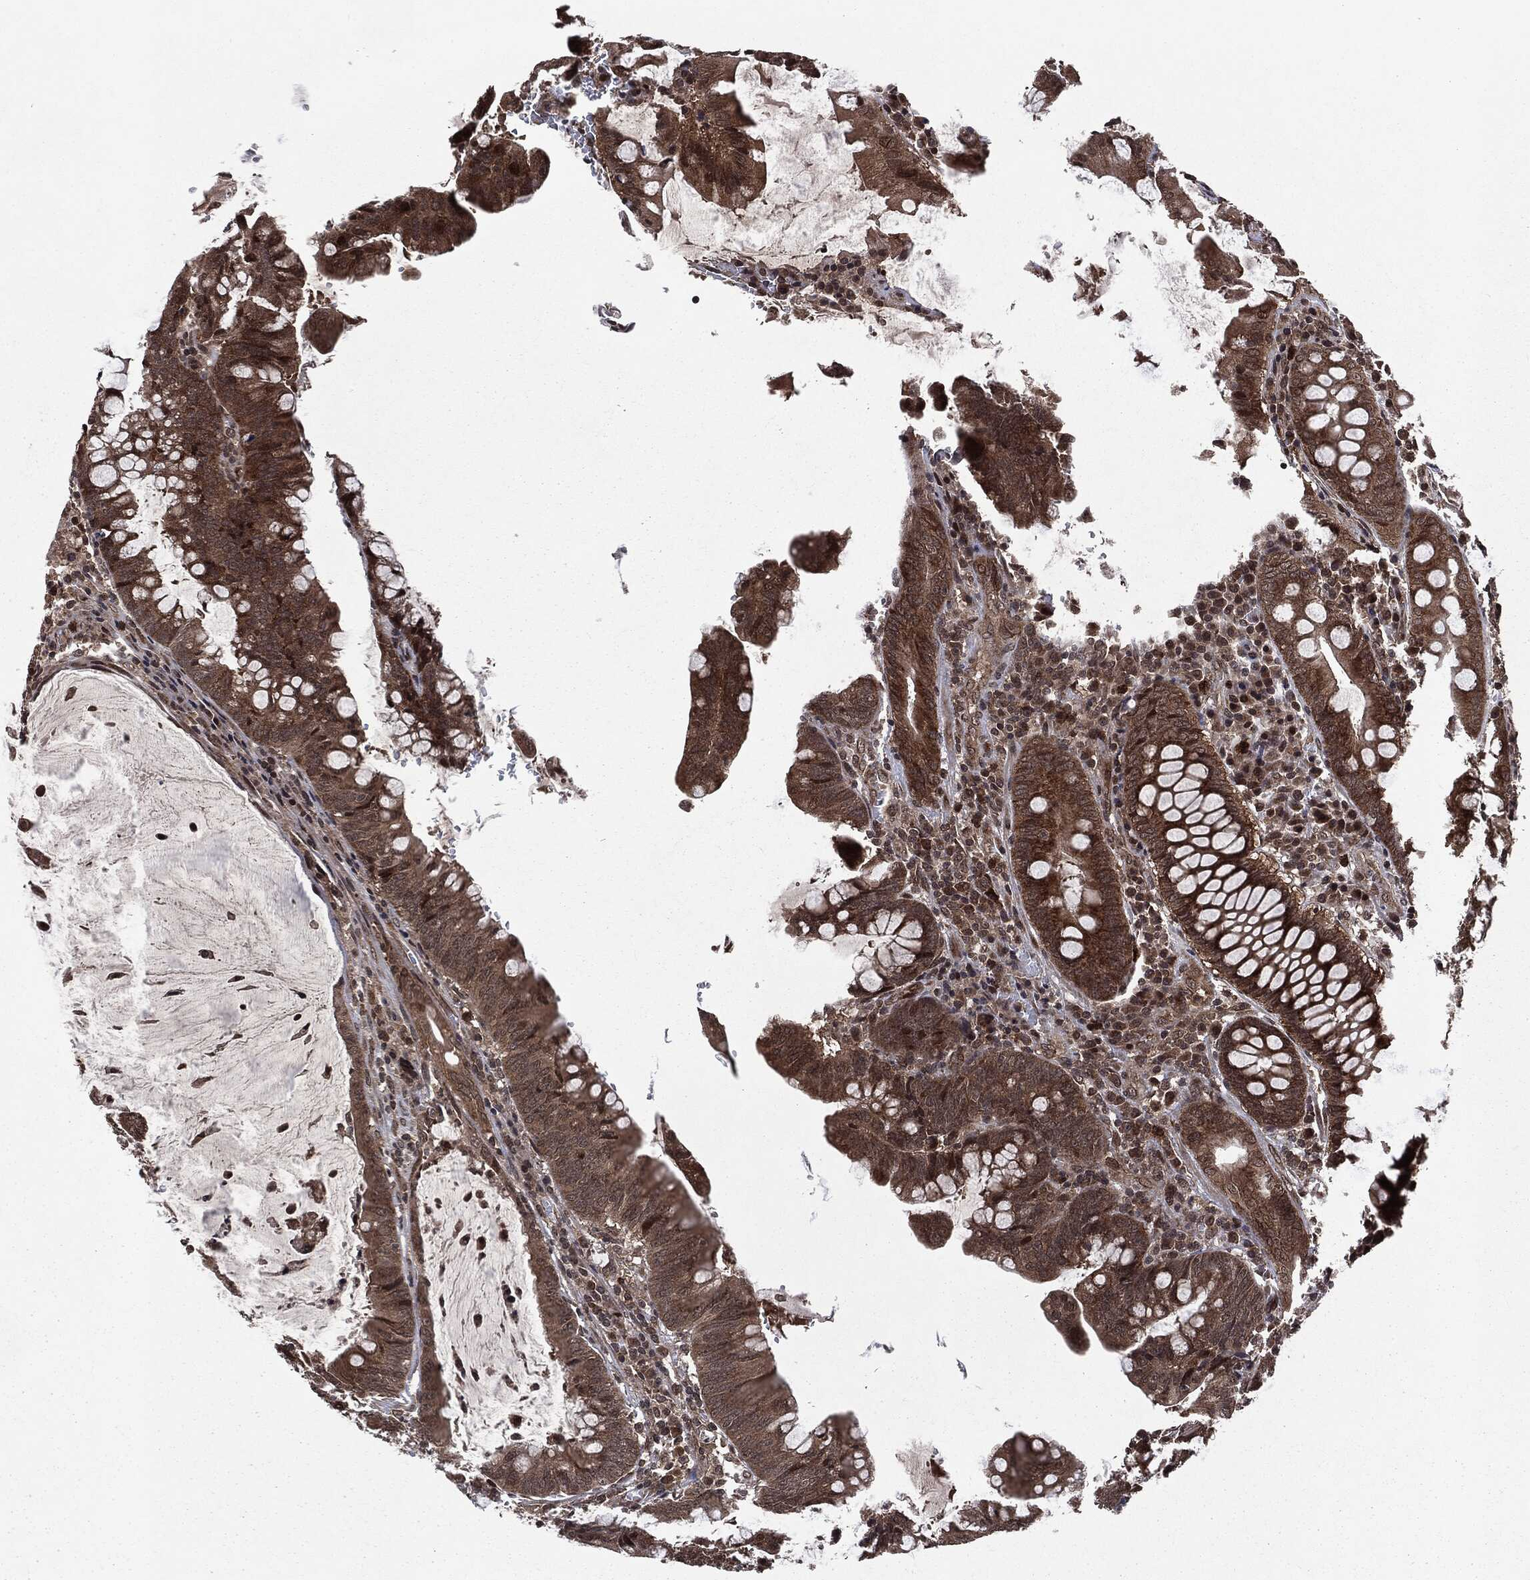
{"staining": {"intensity": "strong", "quantity": "25%-75%", "location": "cytoplasmic/membranous,nuclear"}, "tissue": "colorectal cancer", "cell_type": "Tumor cells", "image_type": "cancer", "snomed": [{"axis": "morphology", "description": "Adenocarcinoma, NOS"}, {"axis": "topography", "description": "Colon"}], "caption": "Immunohistochemical staining of colorectal cancer (adenocarcinoma) displays high levels of strong cytoplasmic/membranous and nuclear protein positivity in approximately 25%-75% of tumor cells.", "gene": "STAU2", "patient": {"sex": "male", "age": 62}}